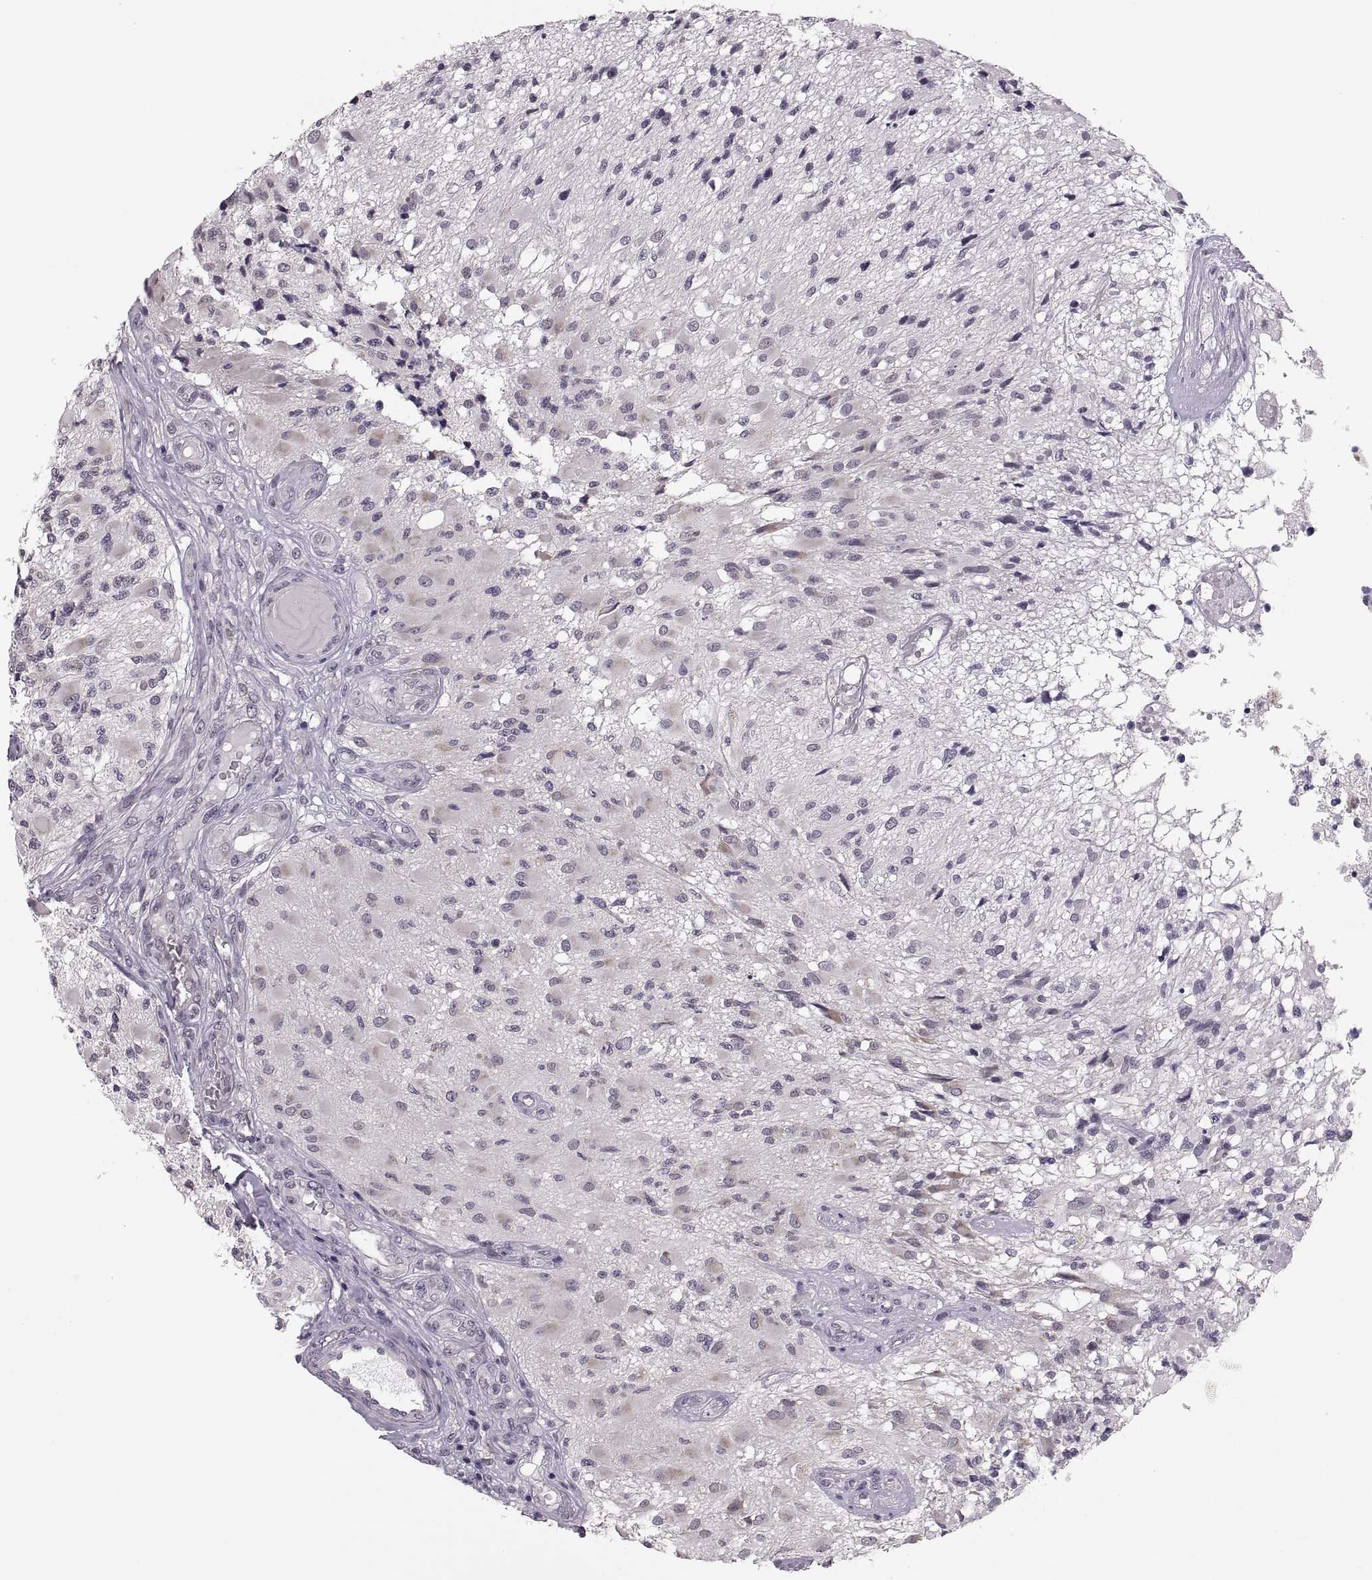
{"staining": {"intensity": "negative", "quantity": "none", "location": "none"}, "tissue": "glioma", "cell_type": "Tumor cells", "image_type": "cancer", "snomed": [{"axis": "morphology", "description": "Glioma, malignant, High grade"}, {"axis": "topography", "description": "Brain"}], "caption": "High power microscopy histopathology image of an immunohistochemistry (IHC) image of high-grade glioma (malignant), revealing no significant positivity in tumor cells. (Stains: DAB immunohistochemistry (IHC) with hematoxylin counter stain, Microscopy: brightfield microscopy at high magnification).", "gene": "ADH6", "patient": {"sex": "female", "age": 63}}